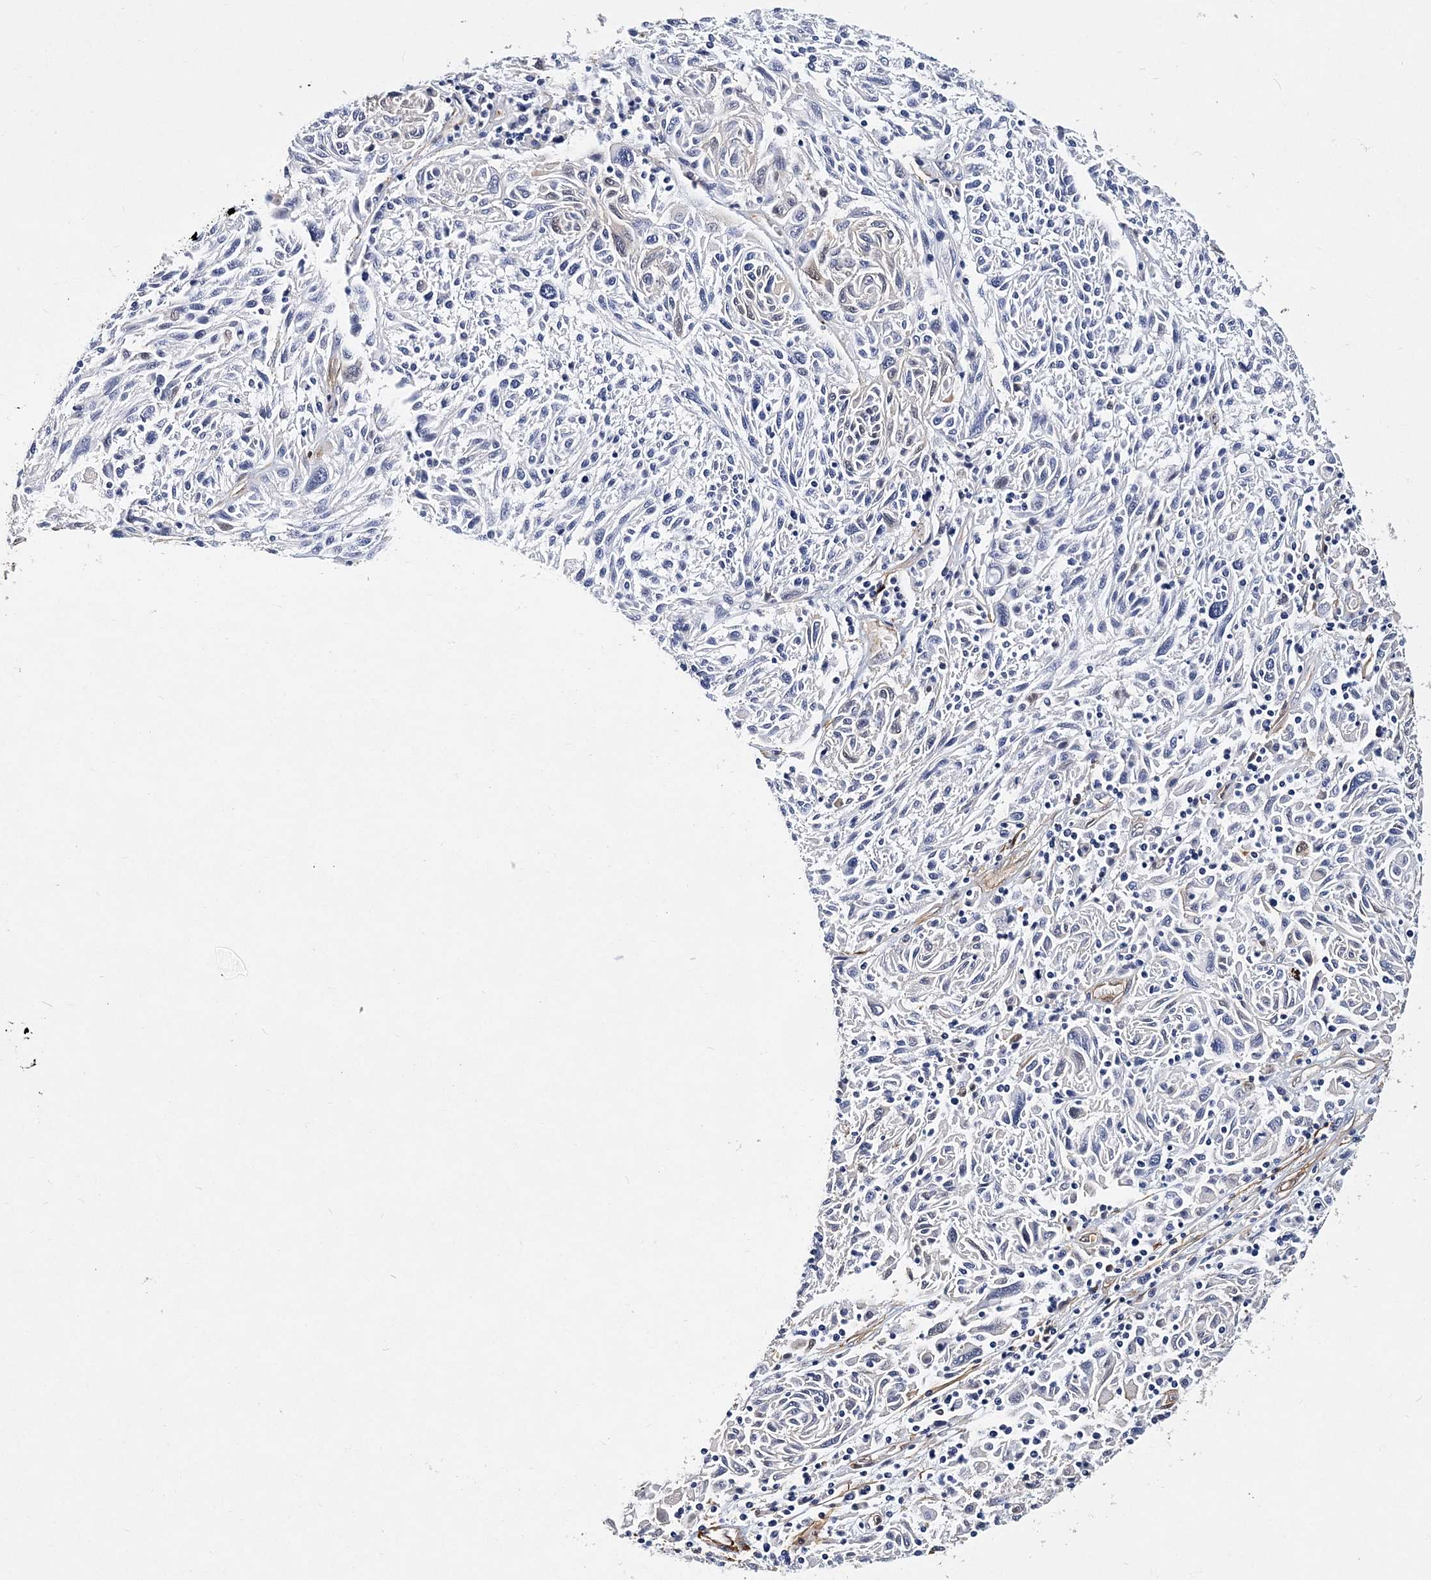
{"staining": {"intensity": "negative", "quantity": "none", "location": "none"}, "tissue": "melanoma", "cell_type": "Tumor cells", "image_type": "cancer", "snomed": [{"axis": "morphology", "description": "Malignant melanoma, NOS"}, {"axis": "topography", "description": "Skin"}], "caption": "Melanoma stained for a protein using immunohistochemistry (IHC) shows no expression tumor cells.", "gene": "ITGA2B", "patient": {"sex": "male", "age": 53}}